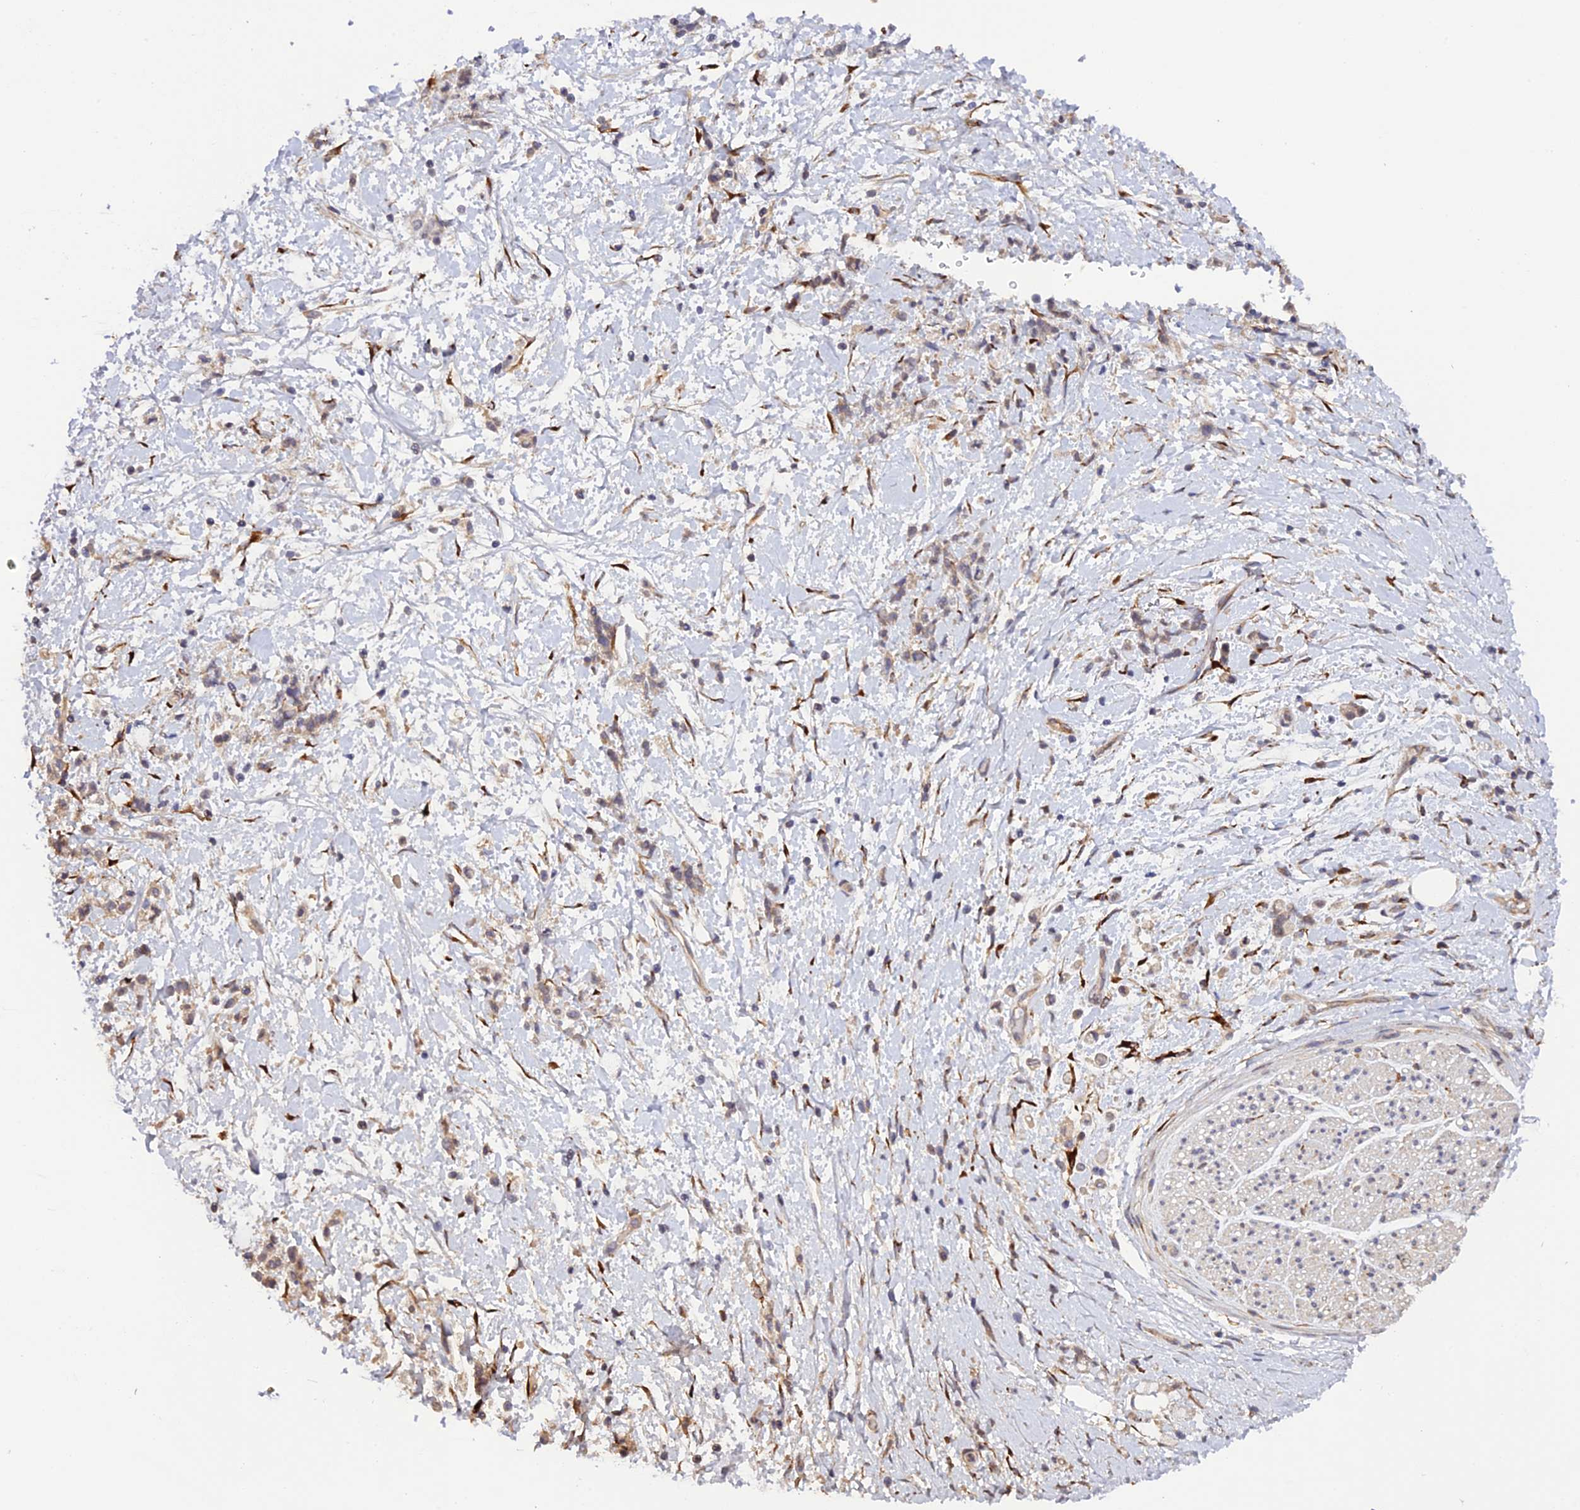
{"staining": {"intensity": "weak", "quantity": "<25%", "location": "cytoplasmic/membranous"}, "tissue": "stomach cancer", "cell_type": "Tumor cells", "image_type": "cancer", "snomed": [{"axis": "morphology", "description": "Adenocarcinoma, NOS"}, {"axis": "topography", "description": "Stomach"}], "caption": "The image exhibits no staining of tumor cells in stomach adenocarcinoma.", "gene": "P3H3", "patient": {"sex": "female", "age": 60}}